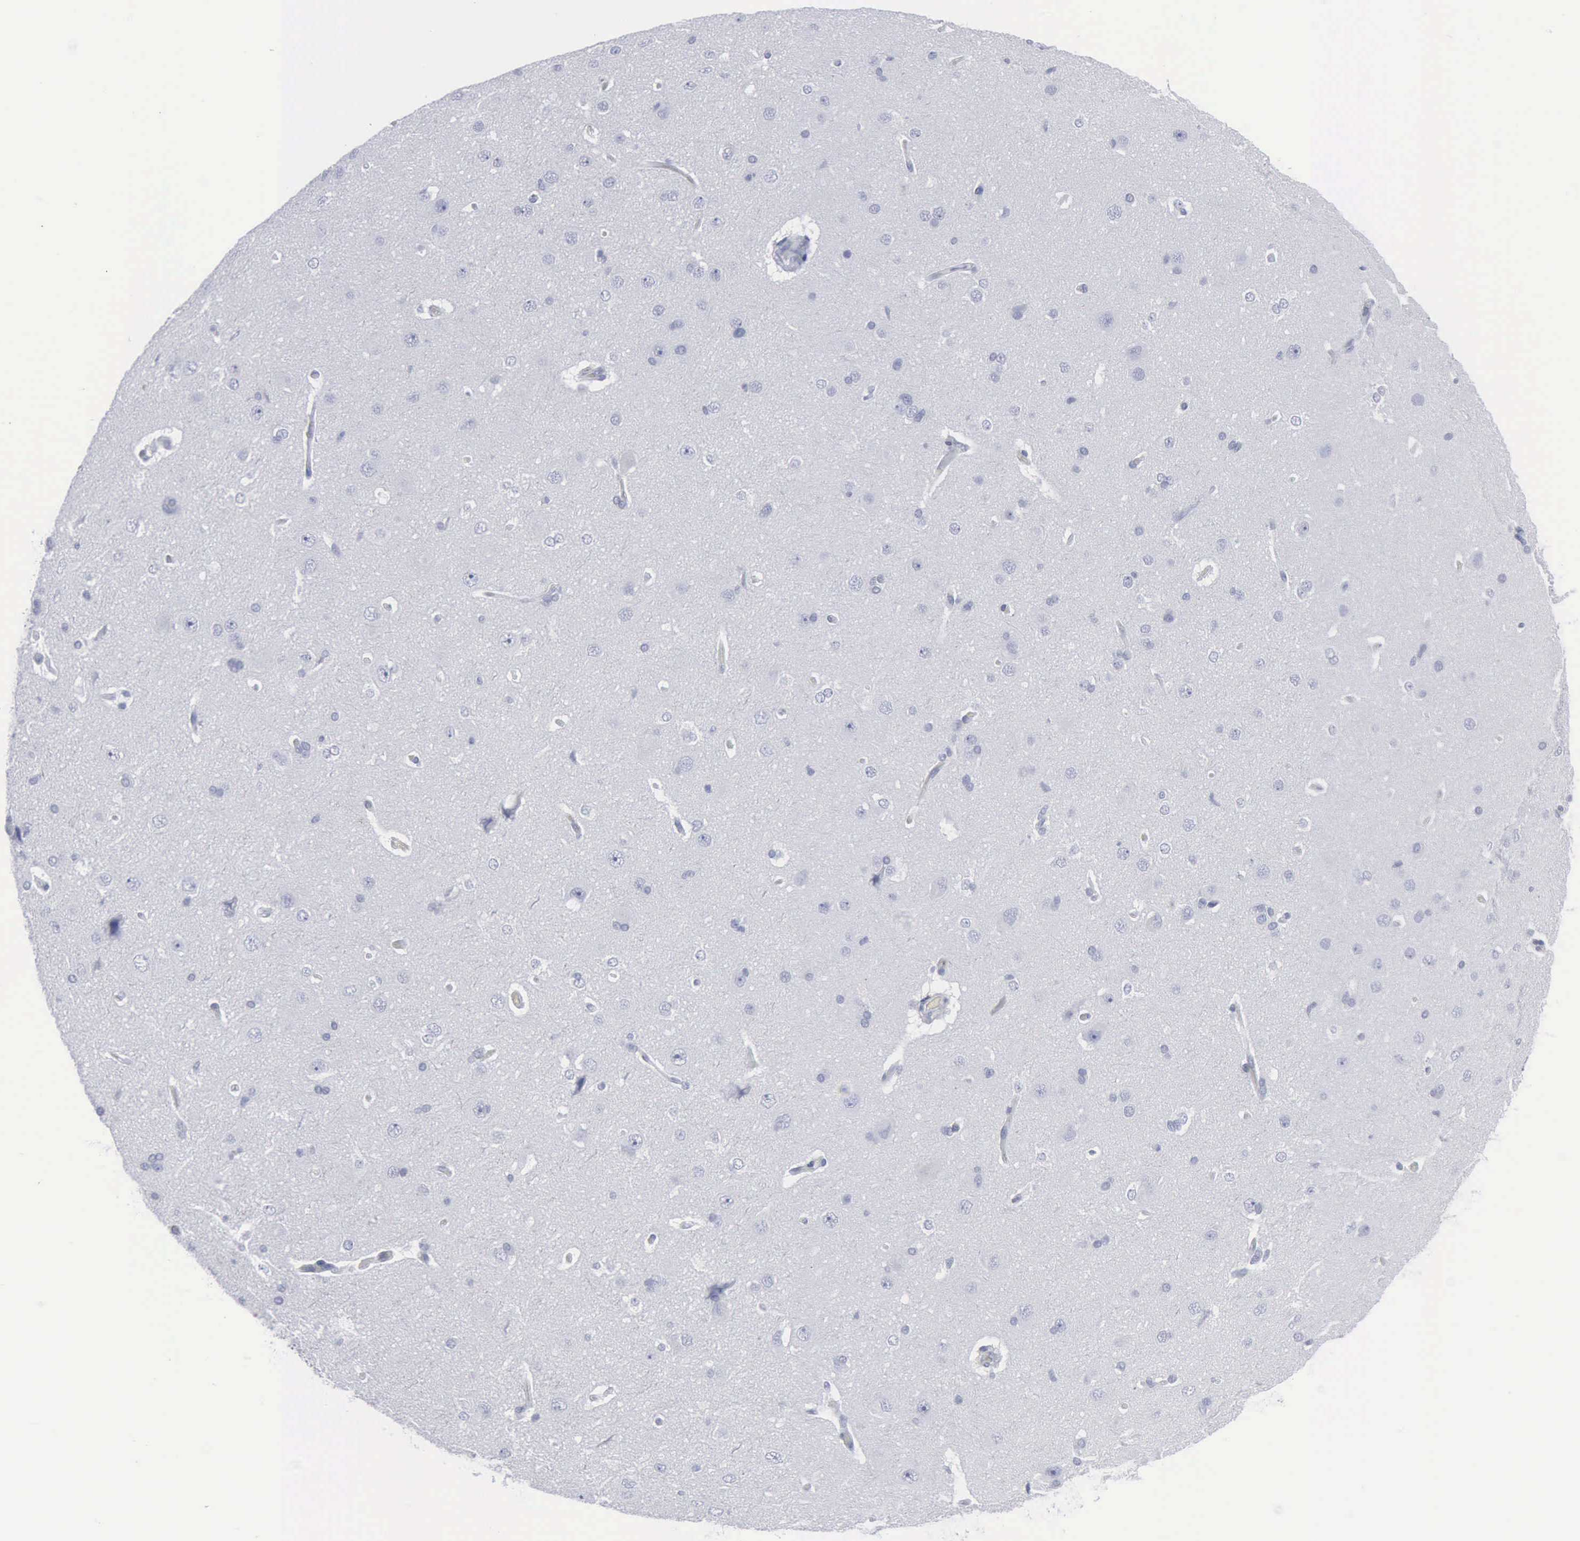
{"staining": {"intensity": "negative", "quantity": "none", "location": "none"}, "tissue": "cerebral cortex", "cell_type": "Endothelial cells", "image_type": "normal", "snomed": [{"axis": "morphology", "description": "Normal tissue, NOS"}, {"axis": "topography", "description": "Cerebral cortex"}], "caption": "Immunohistochemistry (IHC) histopathology image of normal cerebral cortex stained for a protein (brown), which reveals no staining in endothelial cells.", "gene": "VCAM1", "patient": {"sex": "female", "age": 45}}